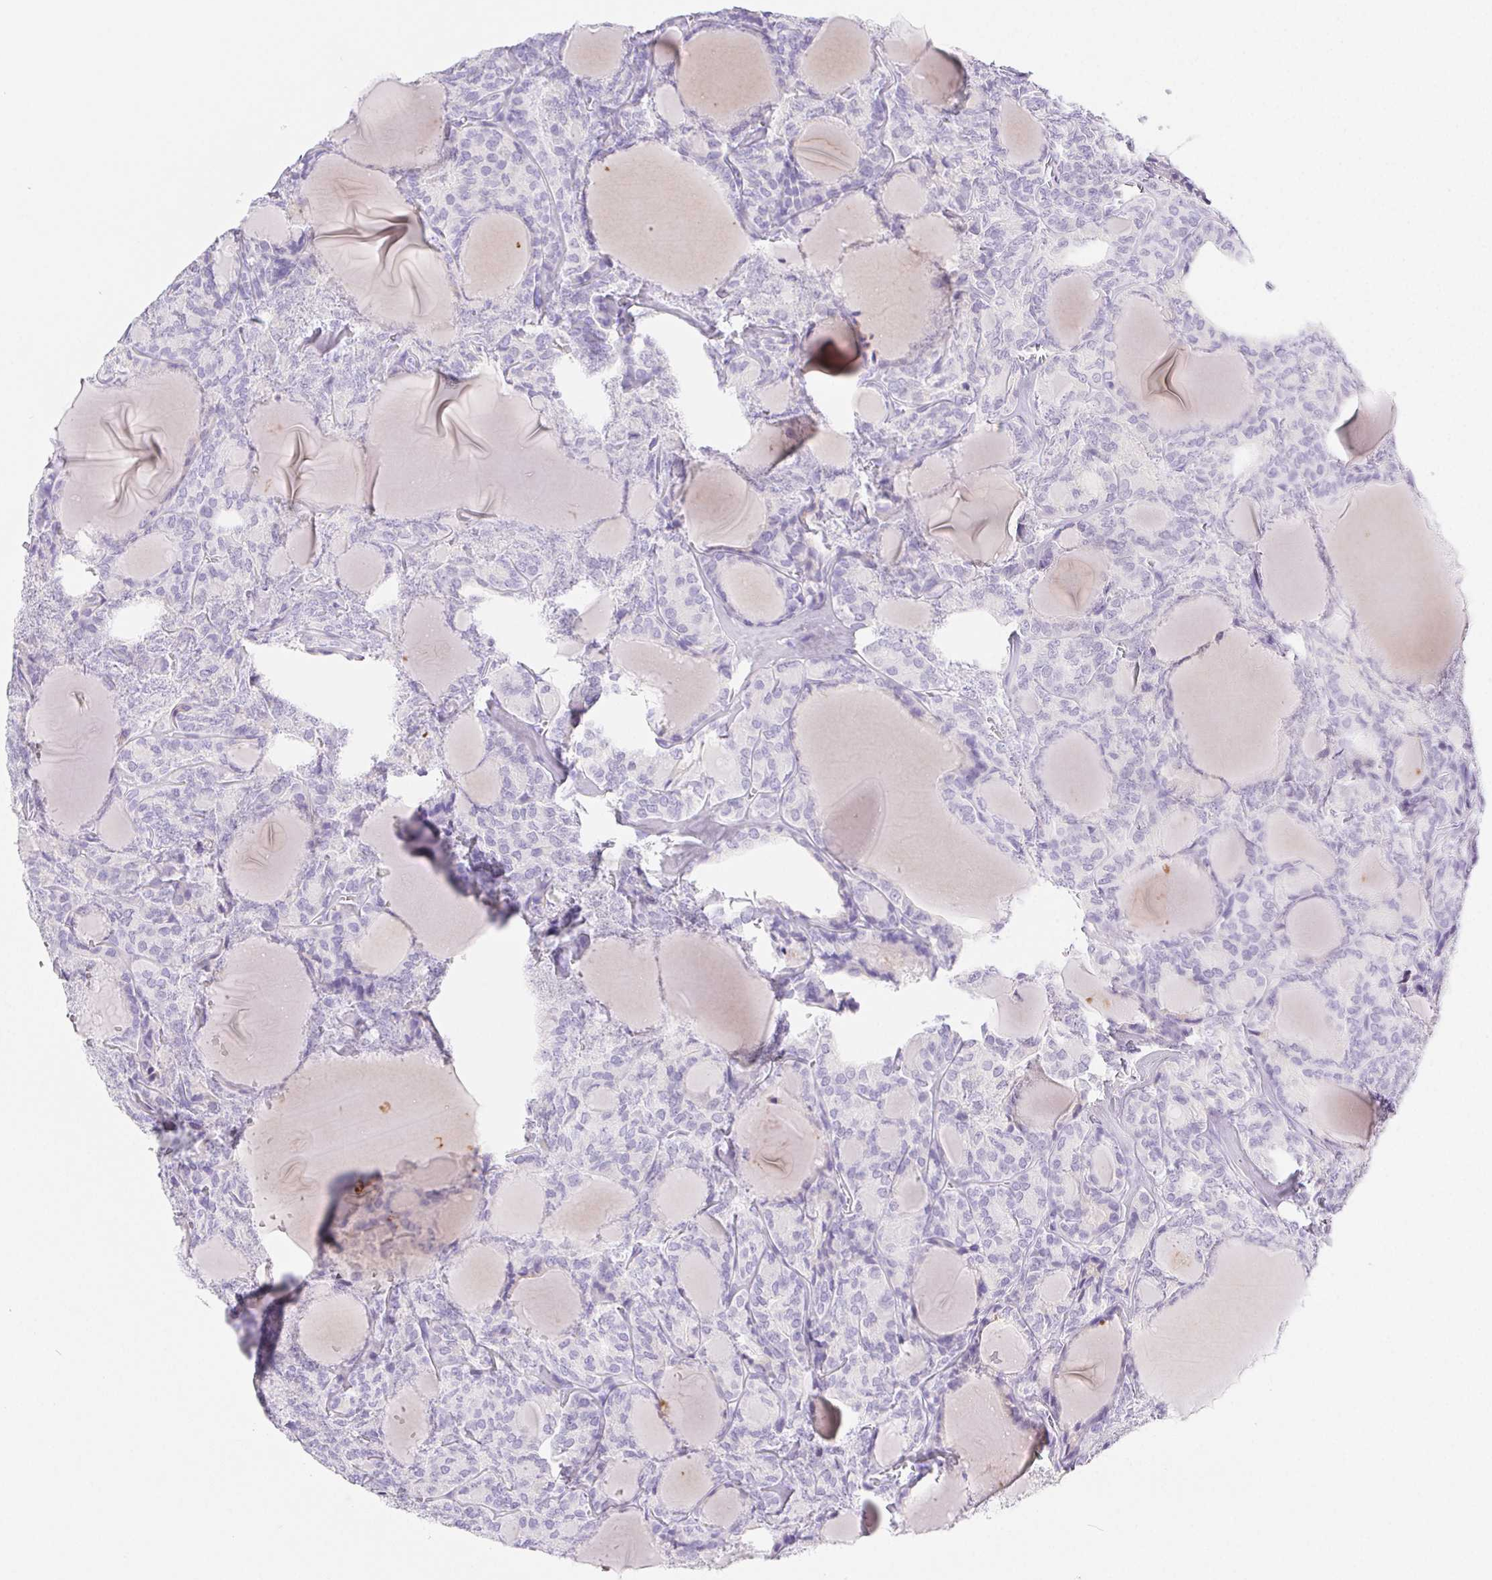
{"staining": {"intensity": "negative", "quantity": "none", "location": "none"}, "tissue": "thyroid cancer", "cell_type": "Tumor cells", "image_type": "cancer", "snomed": [{"axis": "morphology", "description": "Follicular adenoma carcinoma, NOS"}, {"axis": "topography", "description": "Thyroid gland"}], "caption": "IHC of human thyroid follicular adenoma carcinoma shows no positivity in tumor cells.", "gene": "PNLIP", "patient": {"sex": "male", "age": 74}}